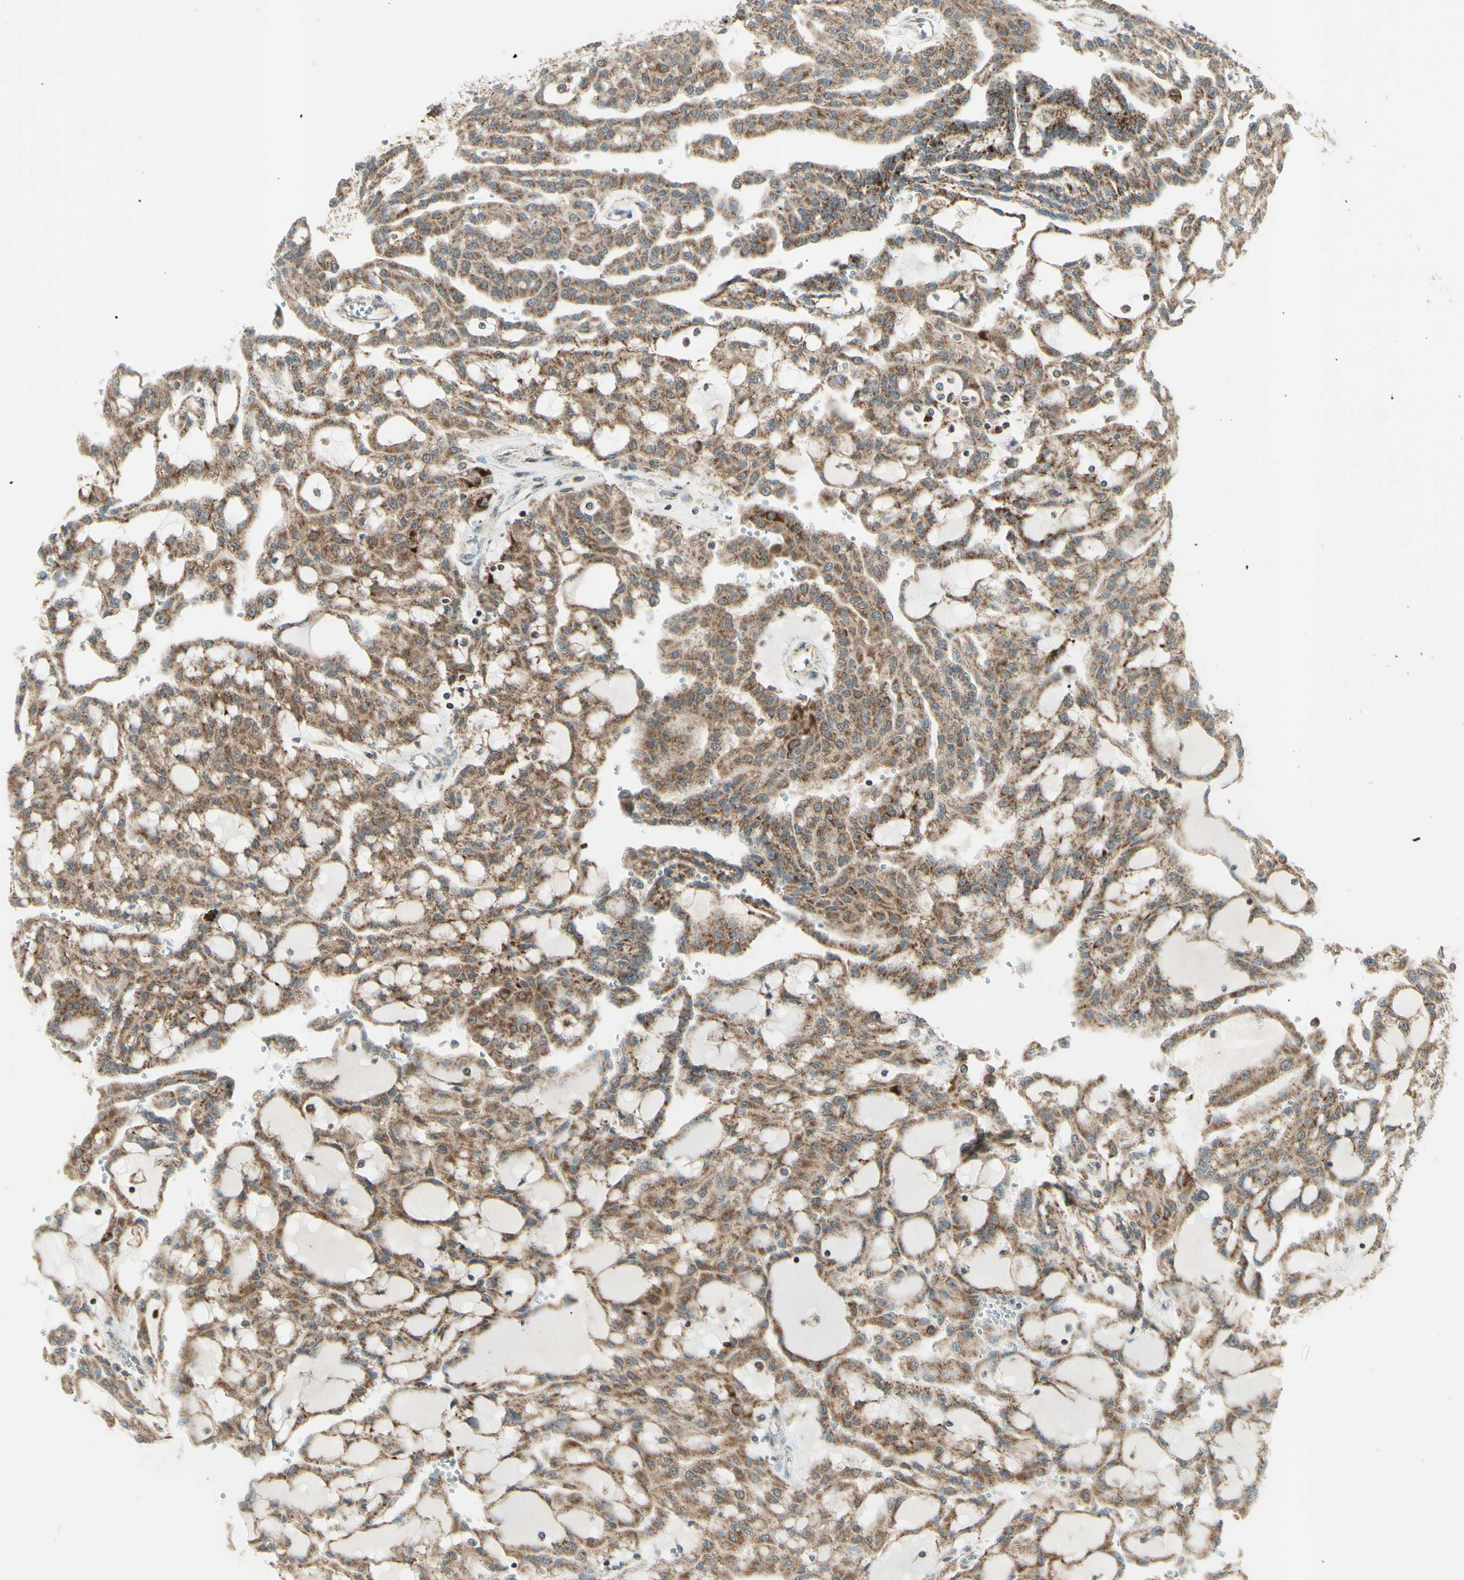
{"staining": {"intensity": "moderate", "quantity": ">75%", "location": "cytoplasmic/membranous"}, "tissue": "renal cancer", "cell_type": "Tumor cells", "image_type": "cancer", "snomed": [{"axis": "morphology", "description": "Adenocarcinoma, NOS"}, {"axis": "topography", "description": "Kidney"}], "caption": "IHC micrograph of neoplastic tissue: human adenocarcinoma (renal) stained using IHC displays medium levels of moderate protein expression localized specifically in the cytoplasmic/membranous of tumor cells, appearing as a cytoplasmic/membranous brown color.", "gene": "DHRS3", "patient": {"sex": "male", "age": 63}}